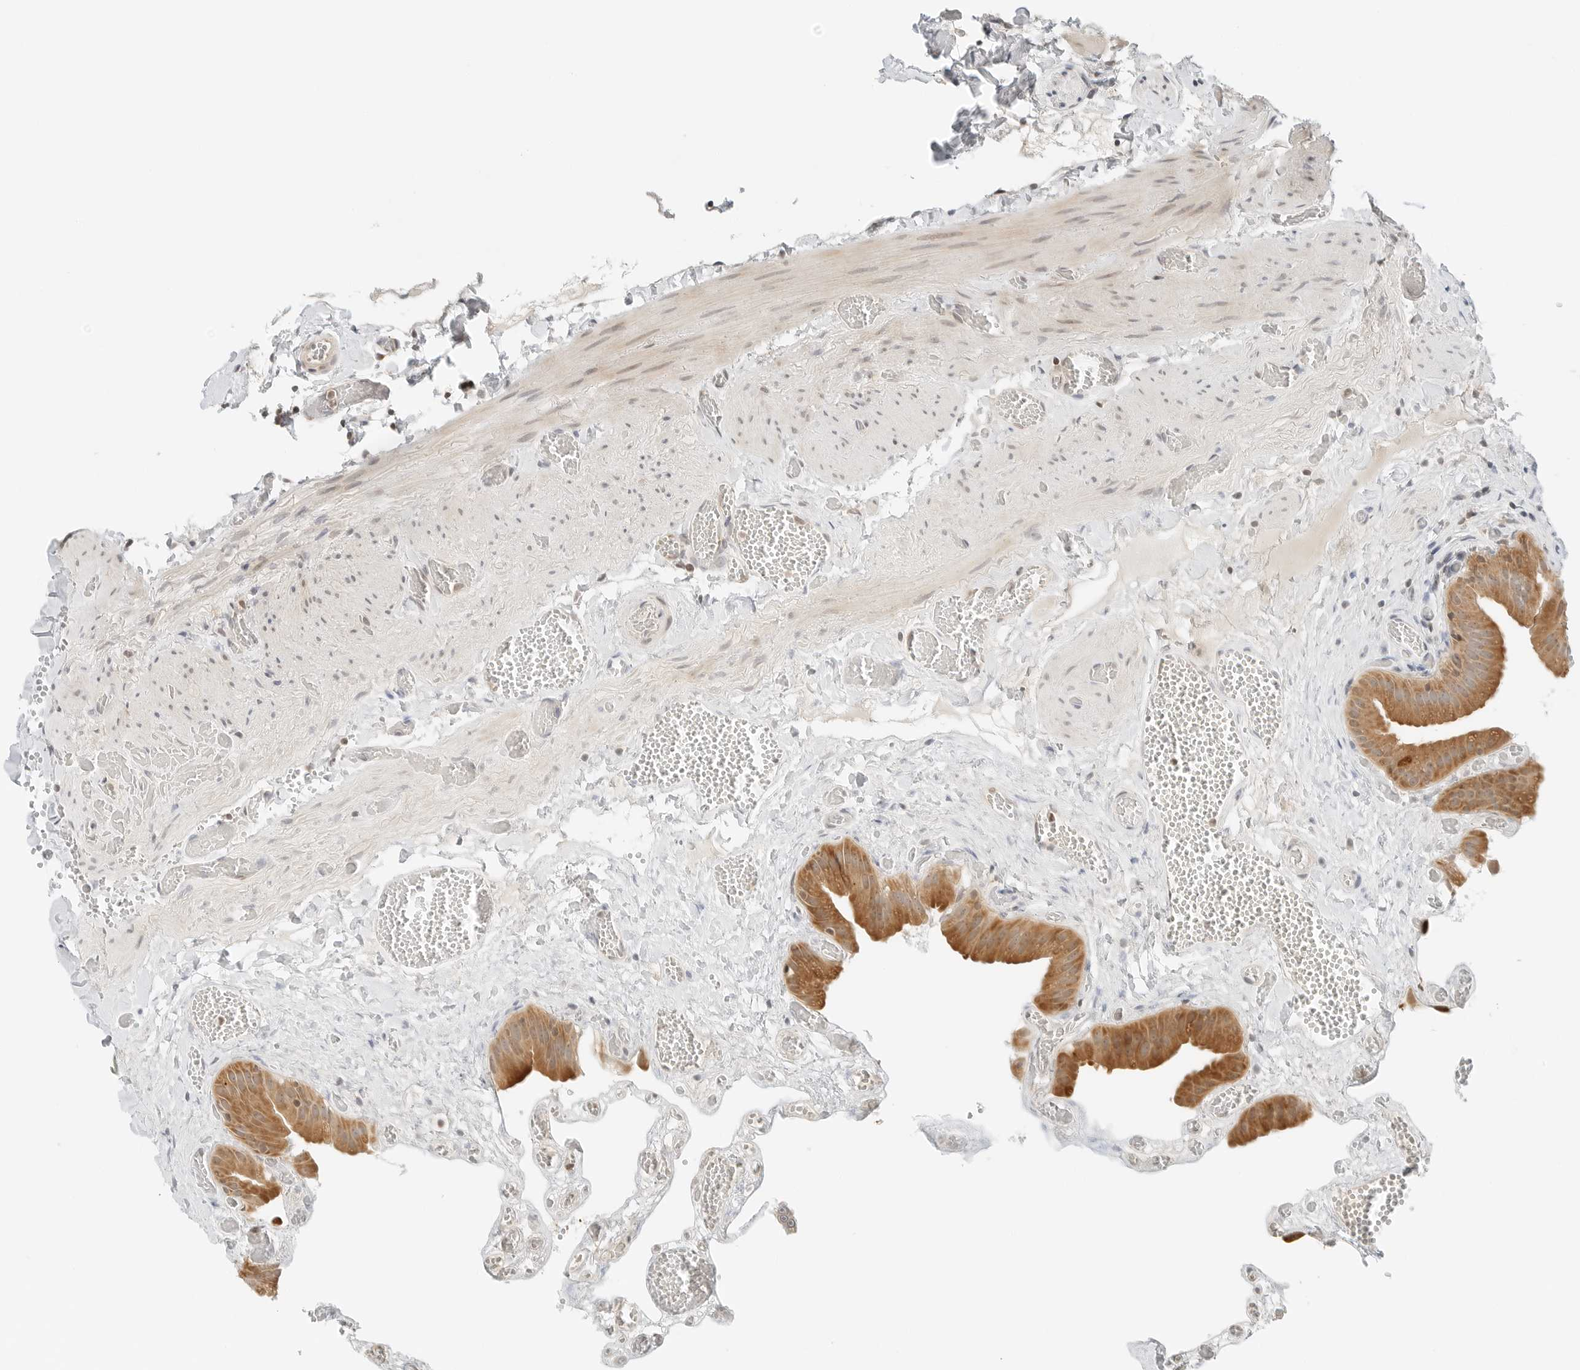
{"staining": {"intensity": "moderate", "quantity": ">75%", "location": "cytoplasmic/membranous"}, "tissue": "gallbladder", "cell_type": "Glandular cells", "image_type": "normal", "snomed": [{"axis": "morphology", "description": "Normal tissue, NOS"}, {"axis": "topography", "description": "Gallbladder"}], "caption": "Protein staining reveals moderate cytoplasmic/membranous expression in about >75% of glandular cells in benign gallbladder.", "gene": "IQCC", "patient": {"sex": "female", "age": 64}}